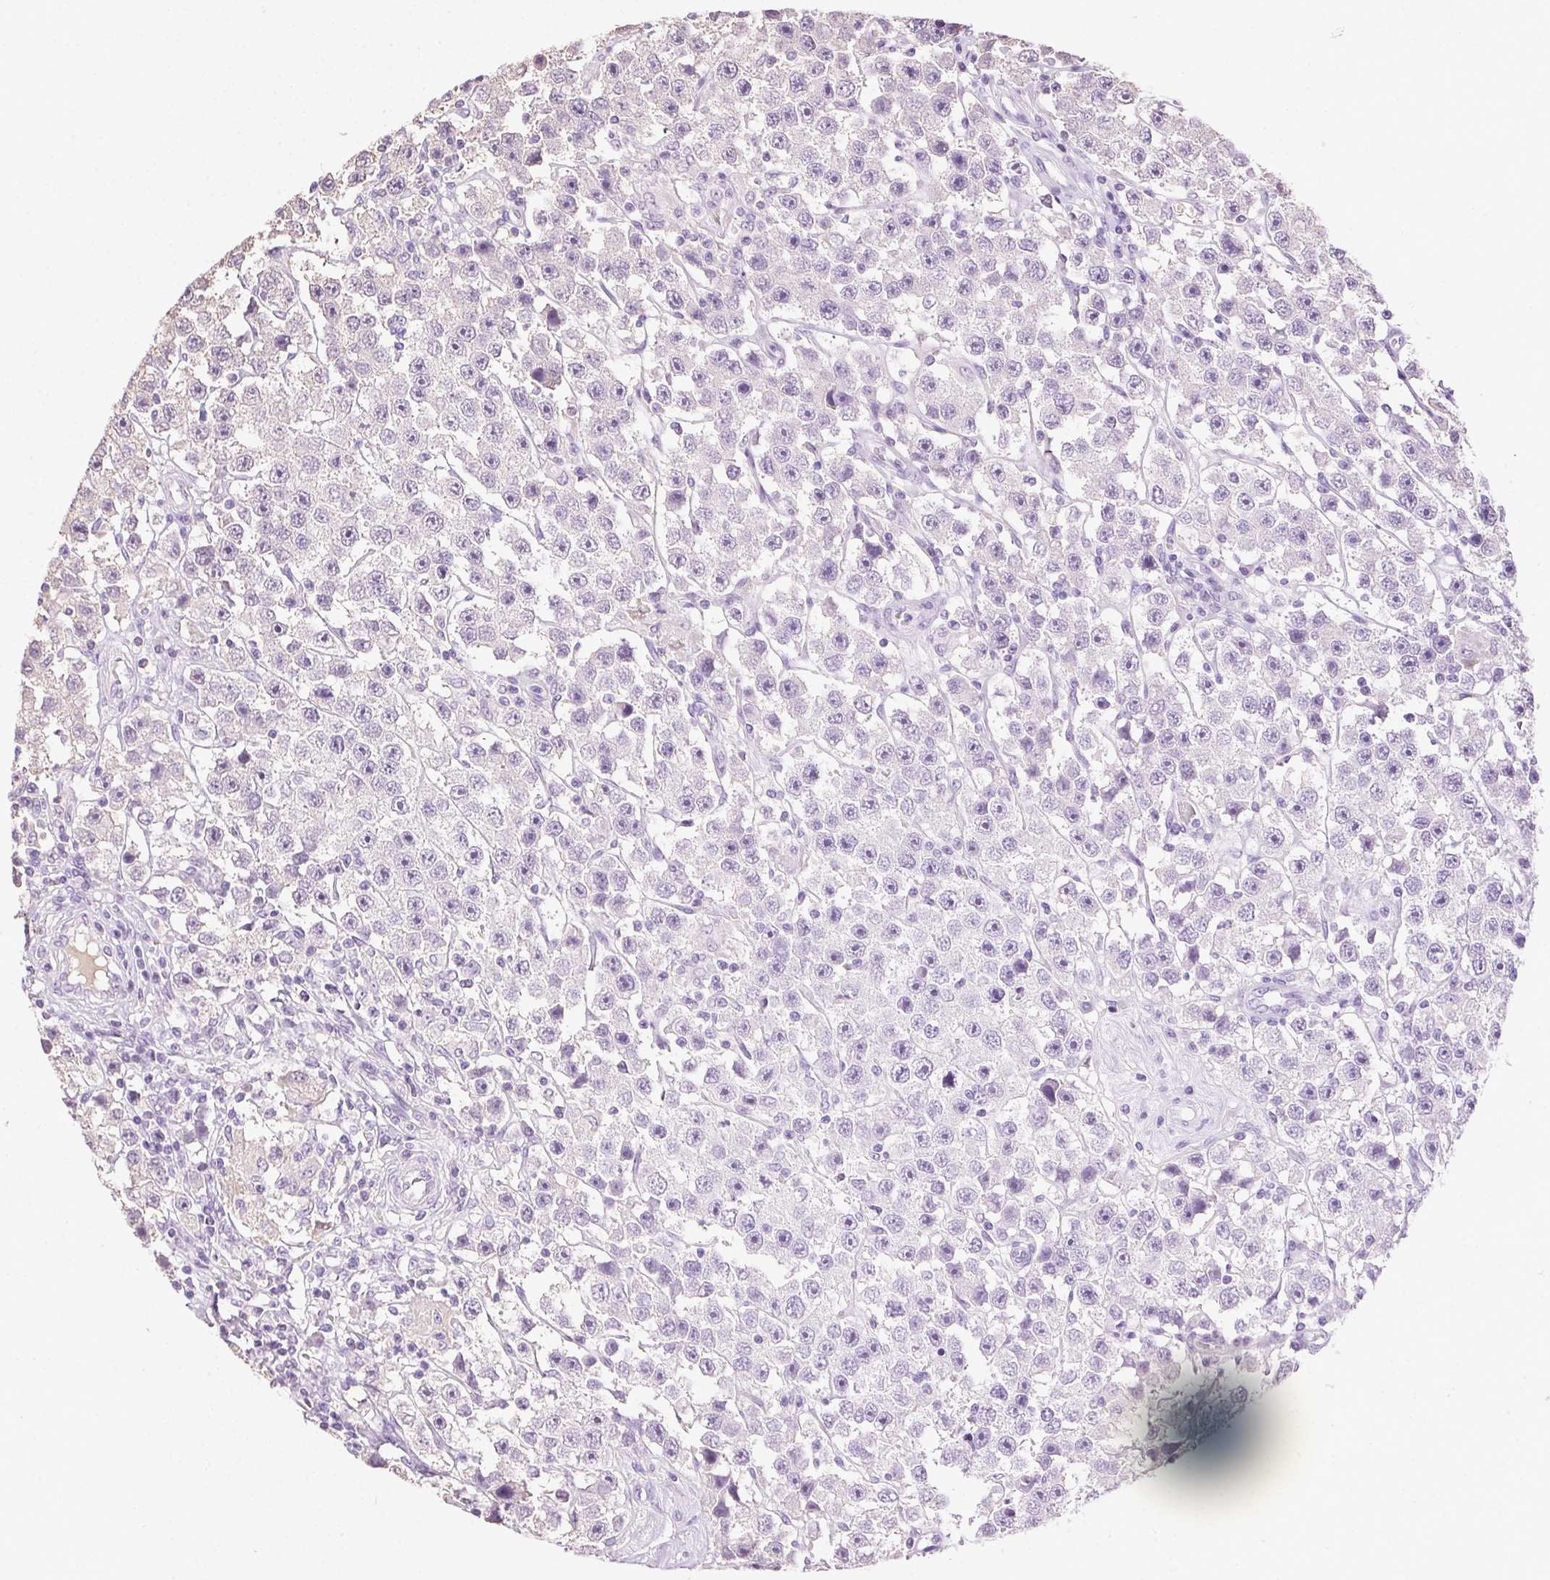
{"staining": {"intensity": "negative", "quantity": "none", "location": "none"}, "tissue": "testis cancer", "cell_type": "Tumor cells", "image_type": "cancer", "snomed": [{"axis": "morphology", "description": "Seminoma, NOS"}, {"axis": "topography", "description": "Testis"}], "caption": "Immunohistochemistry (IHC) image of testis cancer (seminoma) stained for a protein (brown), which exhibits no positivity in tumor cells. Nuclei are stained in blue.", "gene": "SYCE2", "patient": {"sex": "male", "age": 45}}